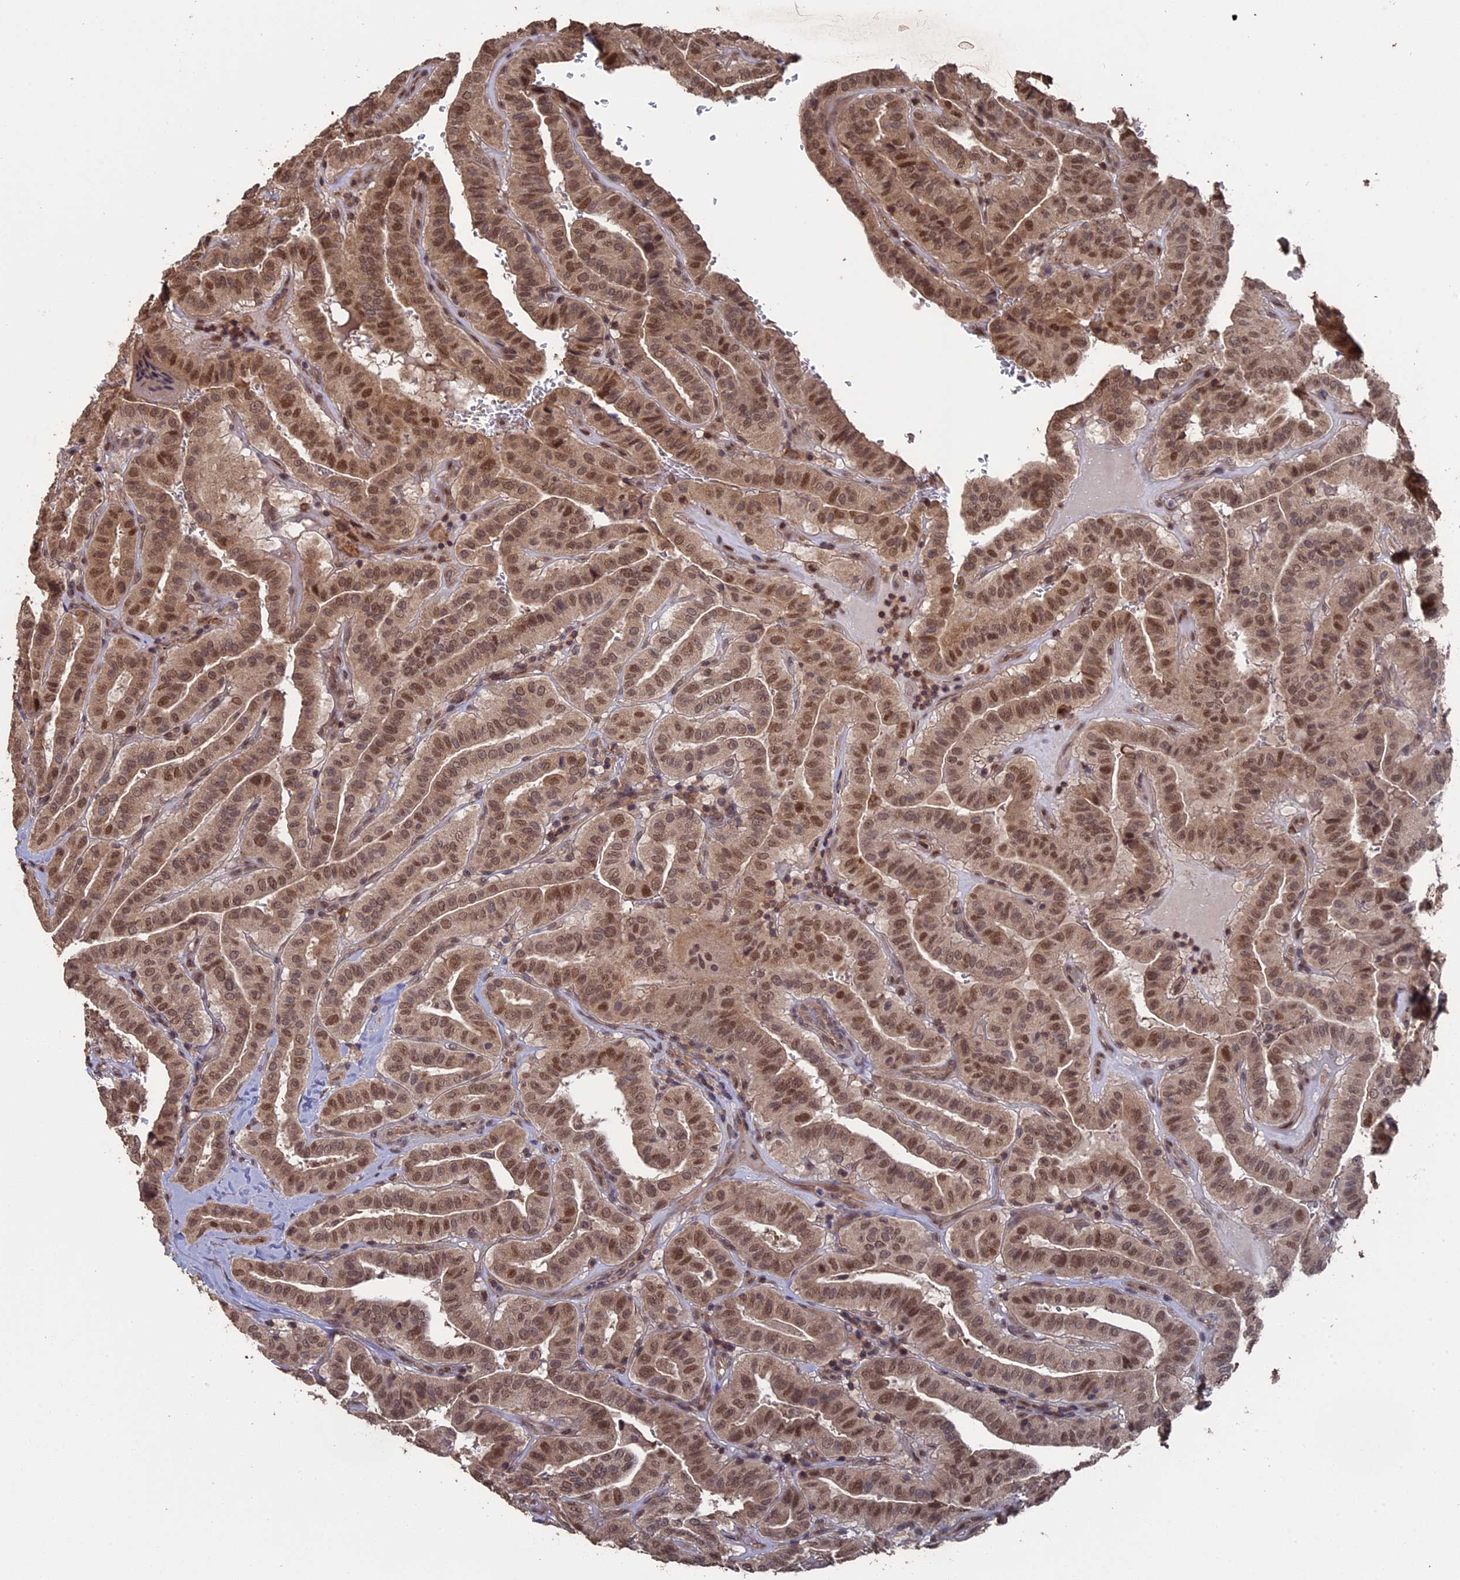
{"staining": {"intensity": "moderate", "quantity": ">75%", "location": "nuclear"}, "tissue": "thyroid cancer", "cell_type": "Tumor cells", "image_type": "cancer", "snomed": [{"axis": "morphology", "description": "Papillary adenocarcinoma, NOS"}, {"axis": "topography", "description": "Thyroid gland"}], "caption": "About >75% of tumor cells in human thyroid cancer demonstrate moderate nuclear protein positivity as visualized by brown immunohistochemical staining.", "gene": "MYBL2", "patient": {"sex": "male", "age": 77}}